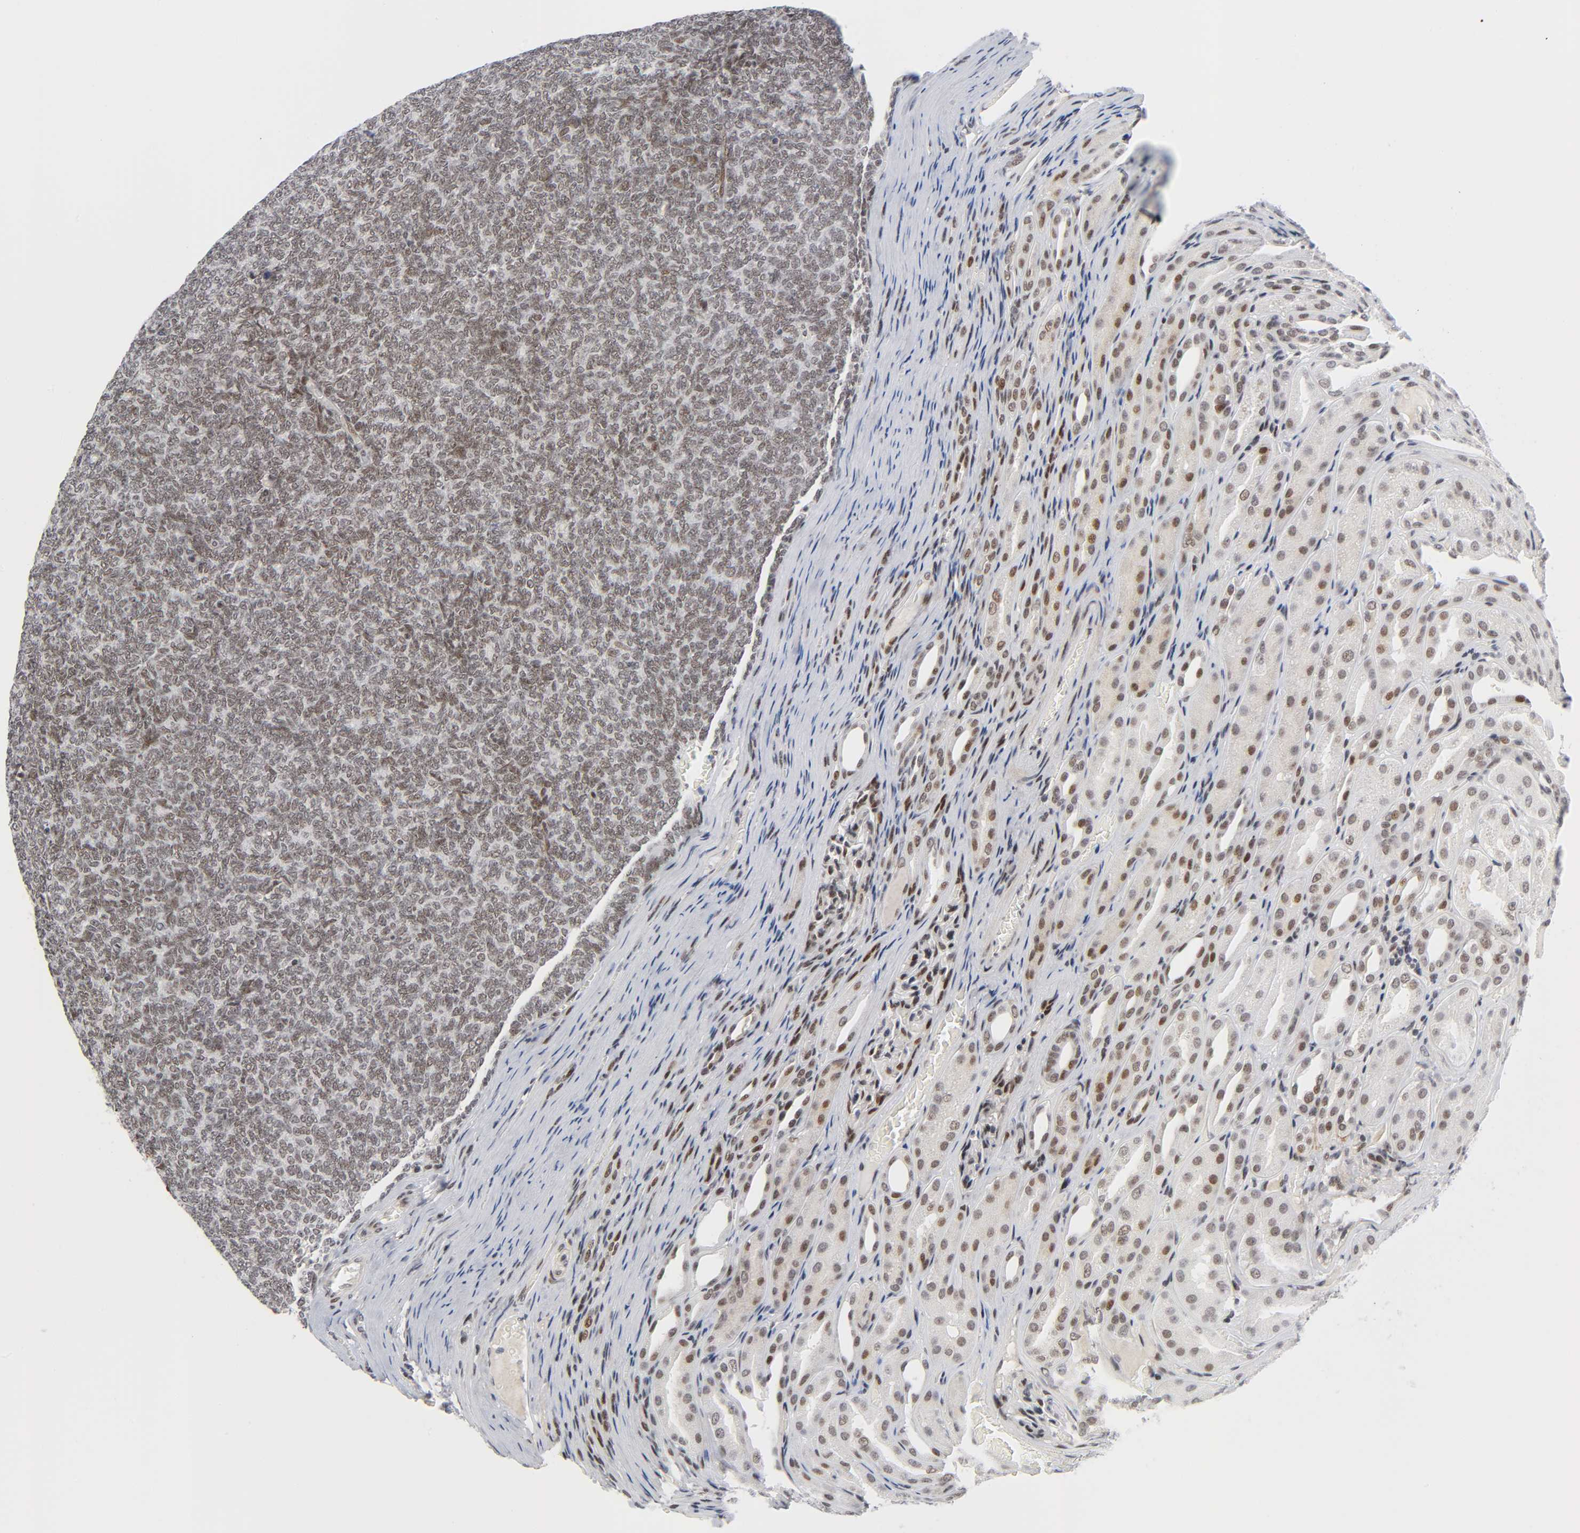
{"staining": {"intensity": "weak", "quantity": ">75%", "location": "nuclear"}, "tissue": "renal cancer", "cell_type": "Tumor cells", "image_type": "cancer", "snomed": [{"axis": "morphology", "description": "Neoplasm, malignant, NOS"}, {"axis": "topography", "description": "Kidney"}], "caption": "Immunohistochemical staining of human malignant neoplasm (renal) shows low levels of weak nuclear staining in about >75% of tumor cells. (IHC, brightfield microscopy, high magnification).", "gene": "DIDO1", "patient": {"sex": "male", "age": 28}}